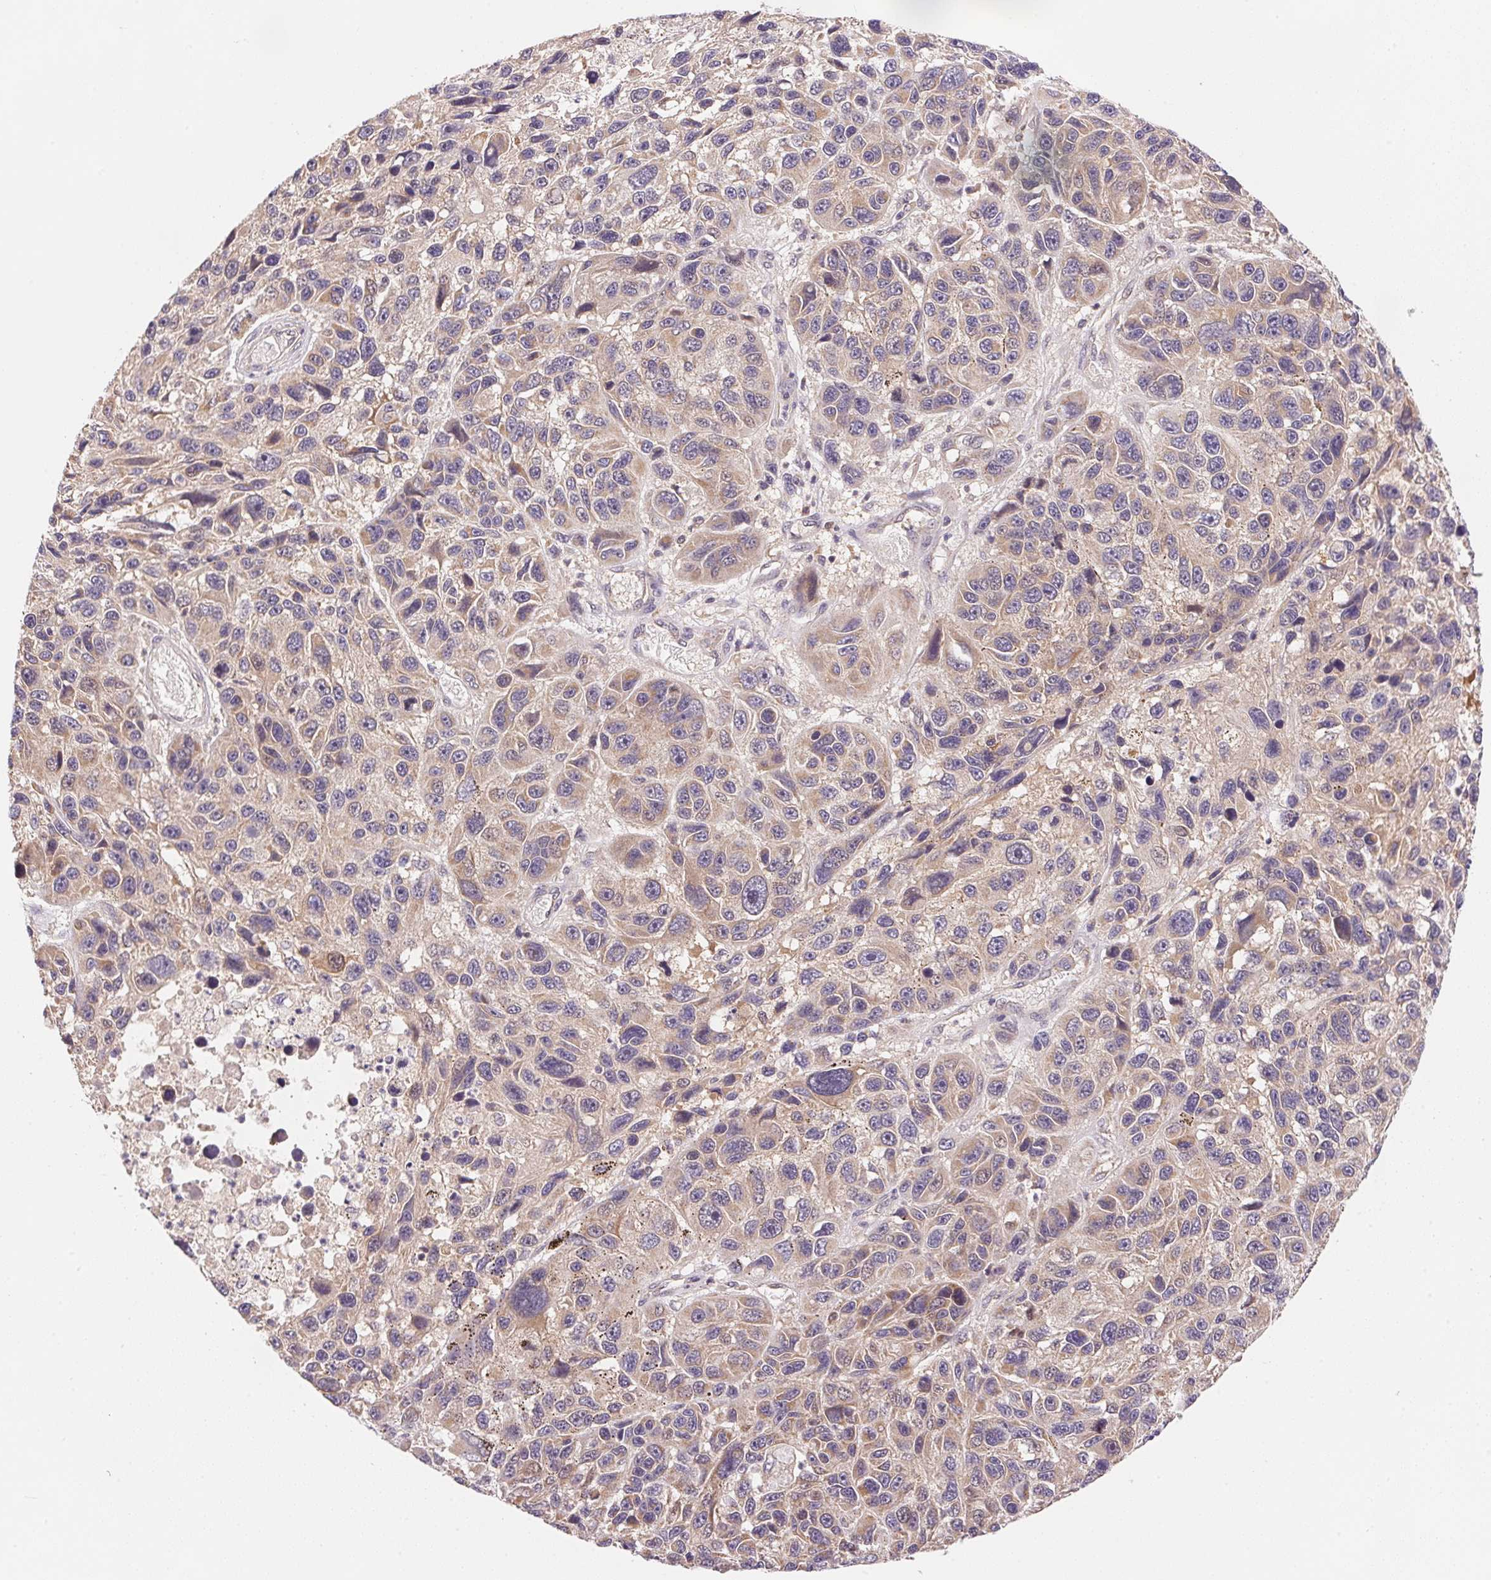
{"staining": {"intensity": "weak", "quantity": "25%-75%", "location": "cytoplasmic/membranous"}, "tissue": "melanoma", "cell_type": "Tumor cells", "image_type": "cancer", "snomed": [{"axis": "morphology", "description": "Malignant melanoma, NOS"}, {"axis": "topography", "description": "Skin"}], "caption": "Immunohistochemical staining of malignant melanoma demonstrates low levels of weak cytoplasmic/membranous protein positivity in about 25%-75% of tumor cells.", "gene": "BNIP5", "patient": {"sex": "male", "age": 53}}